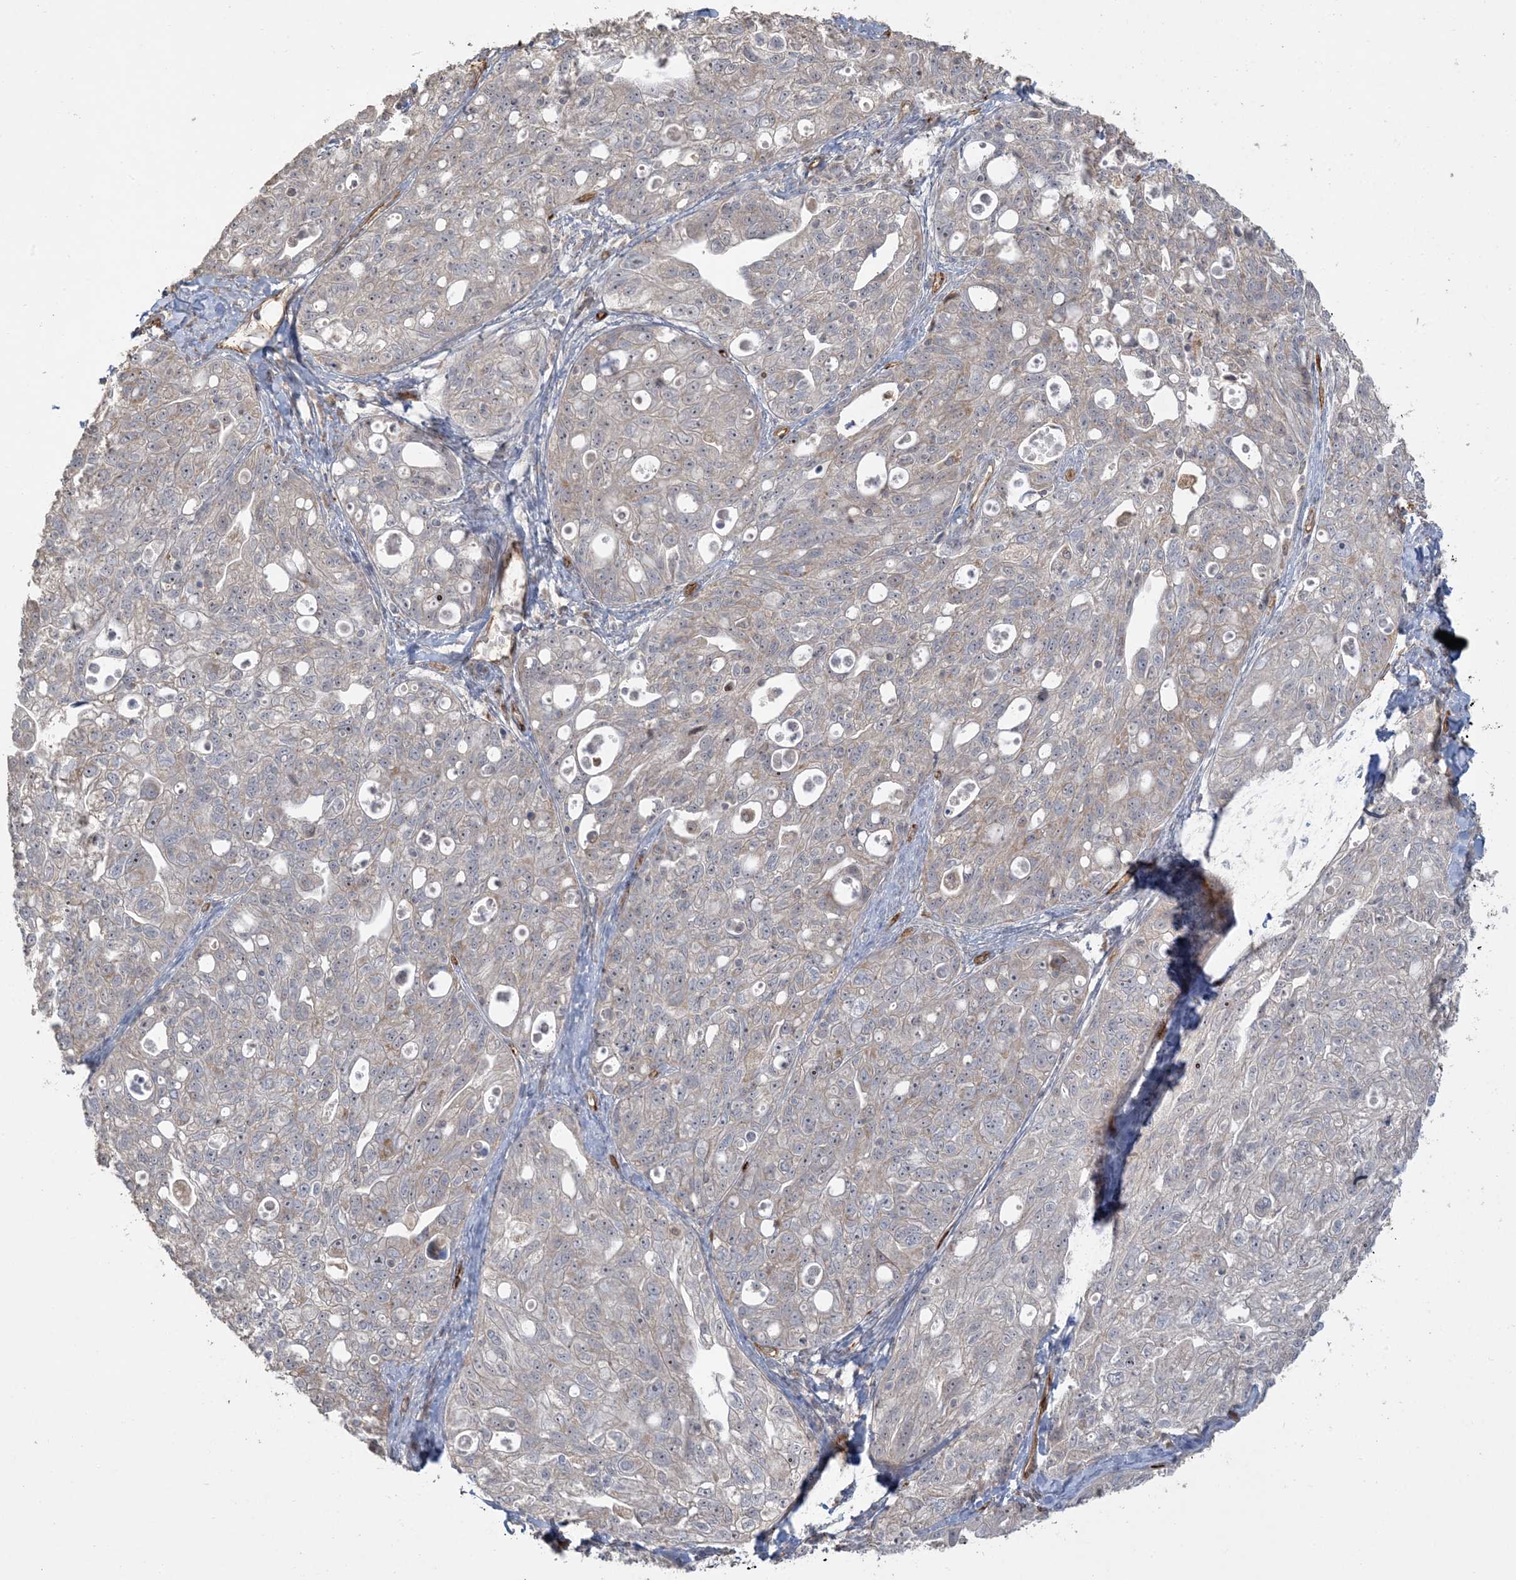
{"staining": {"intensity": "weak", "quantity": "25%-75%", "location": "cytoplasmic/membranous"}, "tissue": "ovarian cancer", "cell_type": "Tumor cells", "image_type": "cancer", "snomed": [{"axis": "morphology", "description": "Carcinoma, NOS"}, {"axis": "morphology", "description": "Cystadenocarcinoma, serous, NOS"}, {"axis": "topography", "description": "Ovary"}], "caption": "IHC of serous cystadenocarcinoma (ovarian) reveals low levels of weak cytoplasmic/membranous staining in approximately 25%-75% of tumor cells.", "gene": "AGA", "patient": {"sex": "female", "age": 69}}